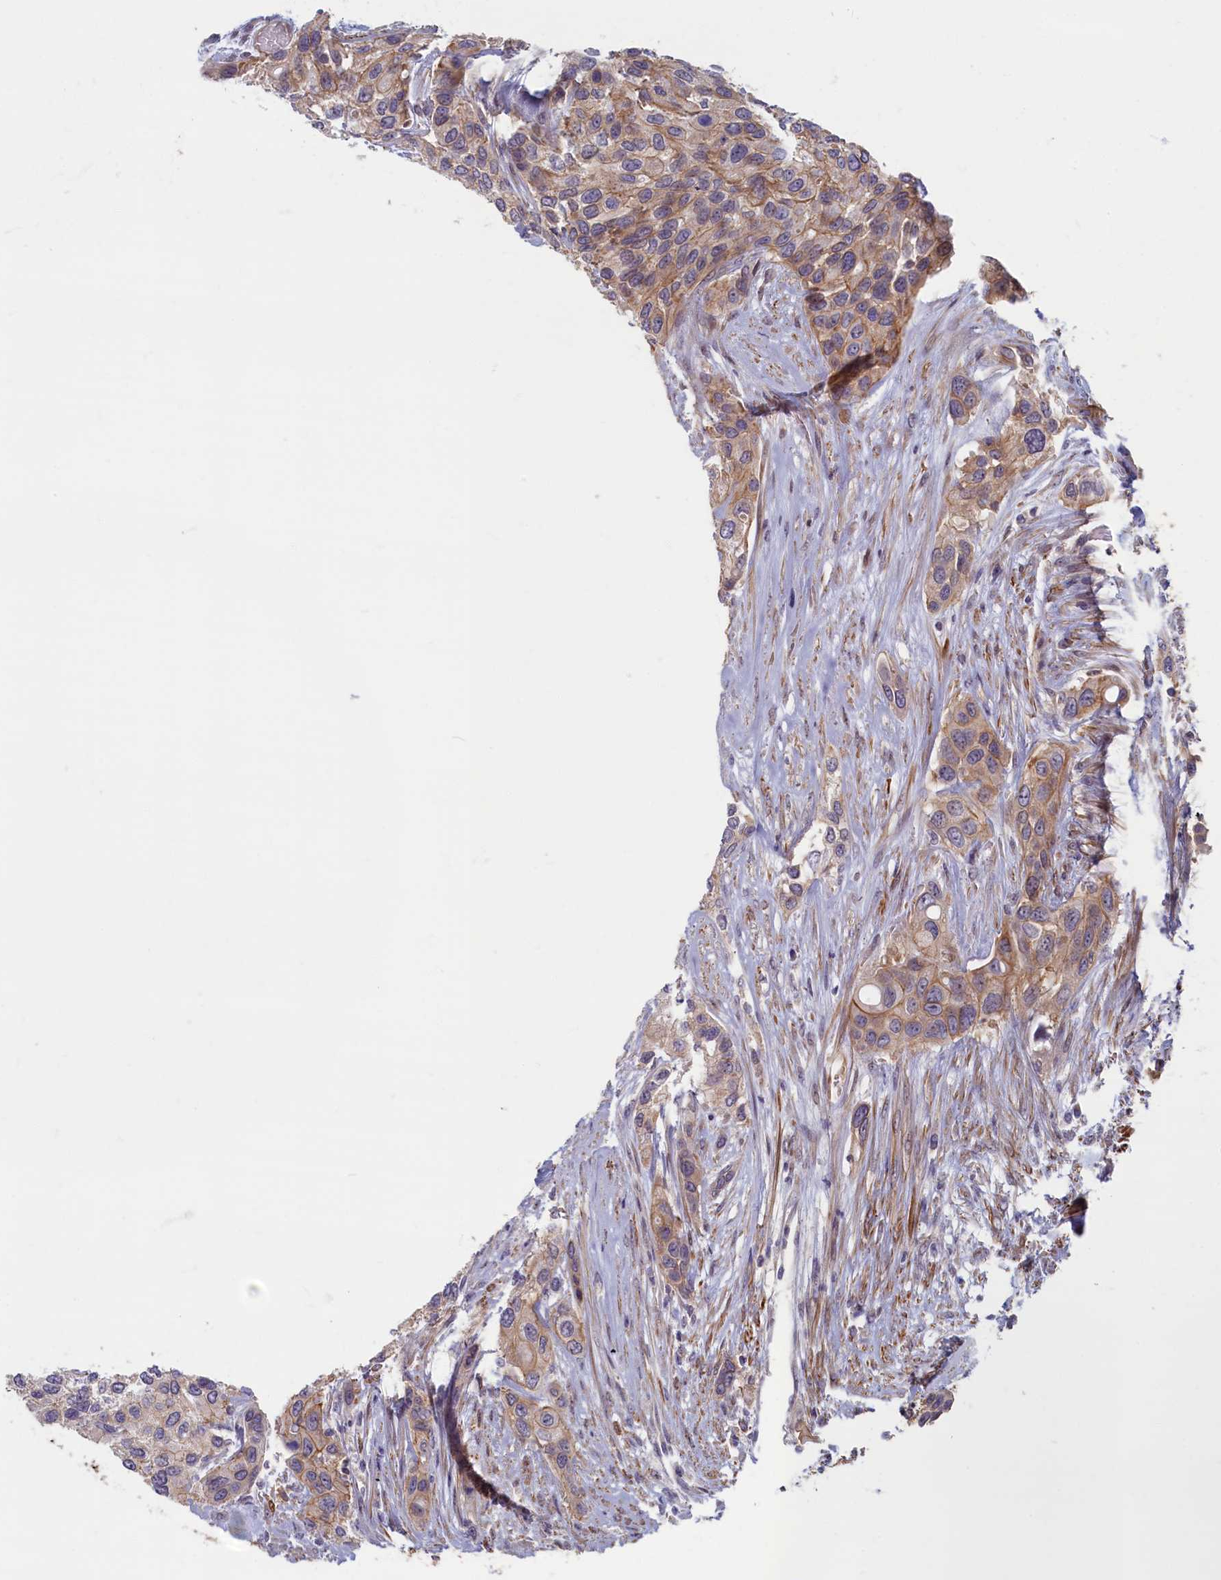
{"staining": {"intensity": "moderate", "quantity": "<25%", "location": "cytoplasmic/membranous"}, "tissue": "urothelial cancer", "cell_type": "Tumor cells", "image_type": "cancer", "snomed": [{"axis": "morphology", "description": "Normal tissue, NOS"}, {"axis": "morphology", "description": "Urothelial carcinoma, High grade"}, {"axis": "topography", "description": "Vascular tissue"}, {"axis": "topography", "description": "Urinary bladder"}], "caption": "Protein expression analysis of urothelial cancer exhibits moderate cytoplasmic/membranous positivity in approximately <25% of tumor cells.", "gene": "TRPM4", "patient": {"sex": "female", "age": 56}}